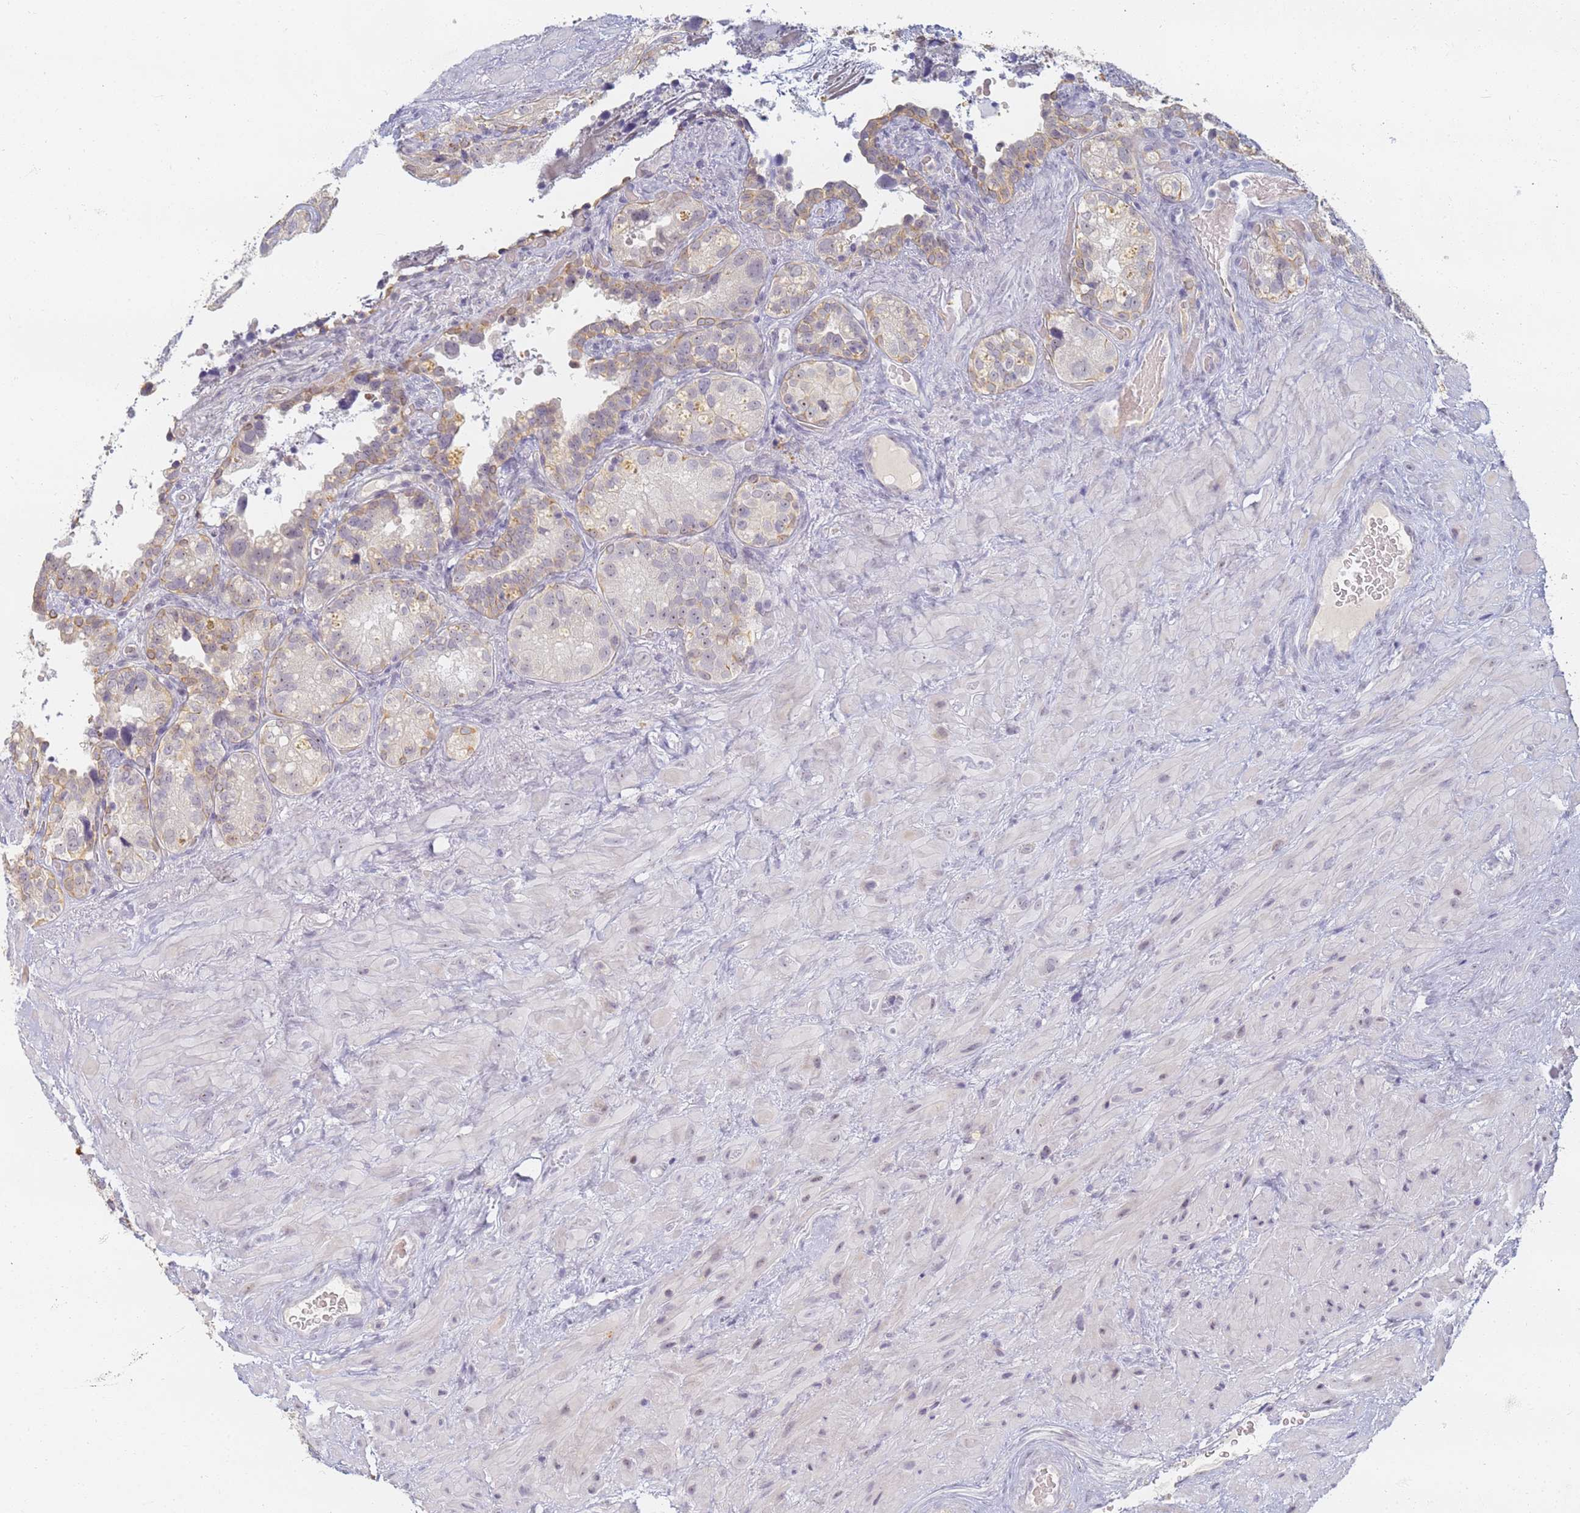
{"staining": {"intensity": "weak", "quantity": "<25%", "location": "cytoplasmic/membranous,nuclear"}, "tissue": "seminal vesicle", "cell_type": "Glandular cells", "image_type": "normal", "snomed": [{"axis": "morphology", "description": "Normal tissue, NOS"}, {"axis": "topography", "description": "Seminal veicle"}, {"axis": "topography", "description": "Peripheral nerve tissue"}], "caption": "This photomicrograph is of unremarkable seminal vesicle stained with immunohistochemistry (IHC) to label a protein in brown with the nuclei are counter-stained blue. There is no positivity in glandular cells. (Stains: DAB immunohistochemistry with hematoxylin counter stain, Microscopy: brightfield microscopy at high magnification).", "gene": "SLC38A9", "patient": {"sex": "male", "age": 67}}